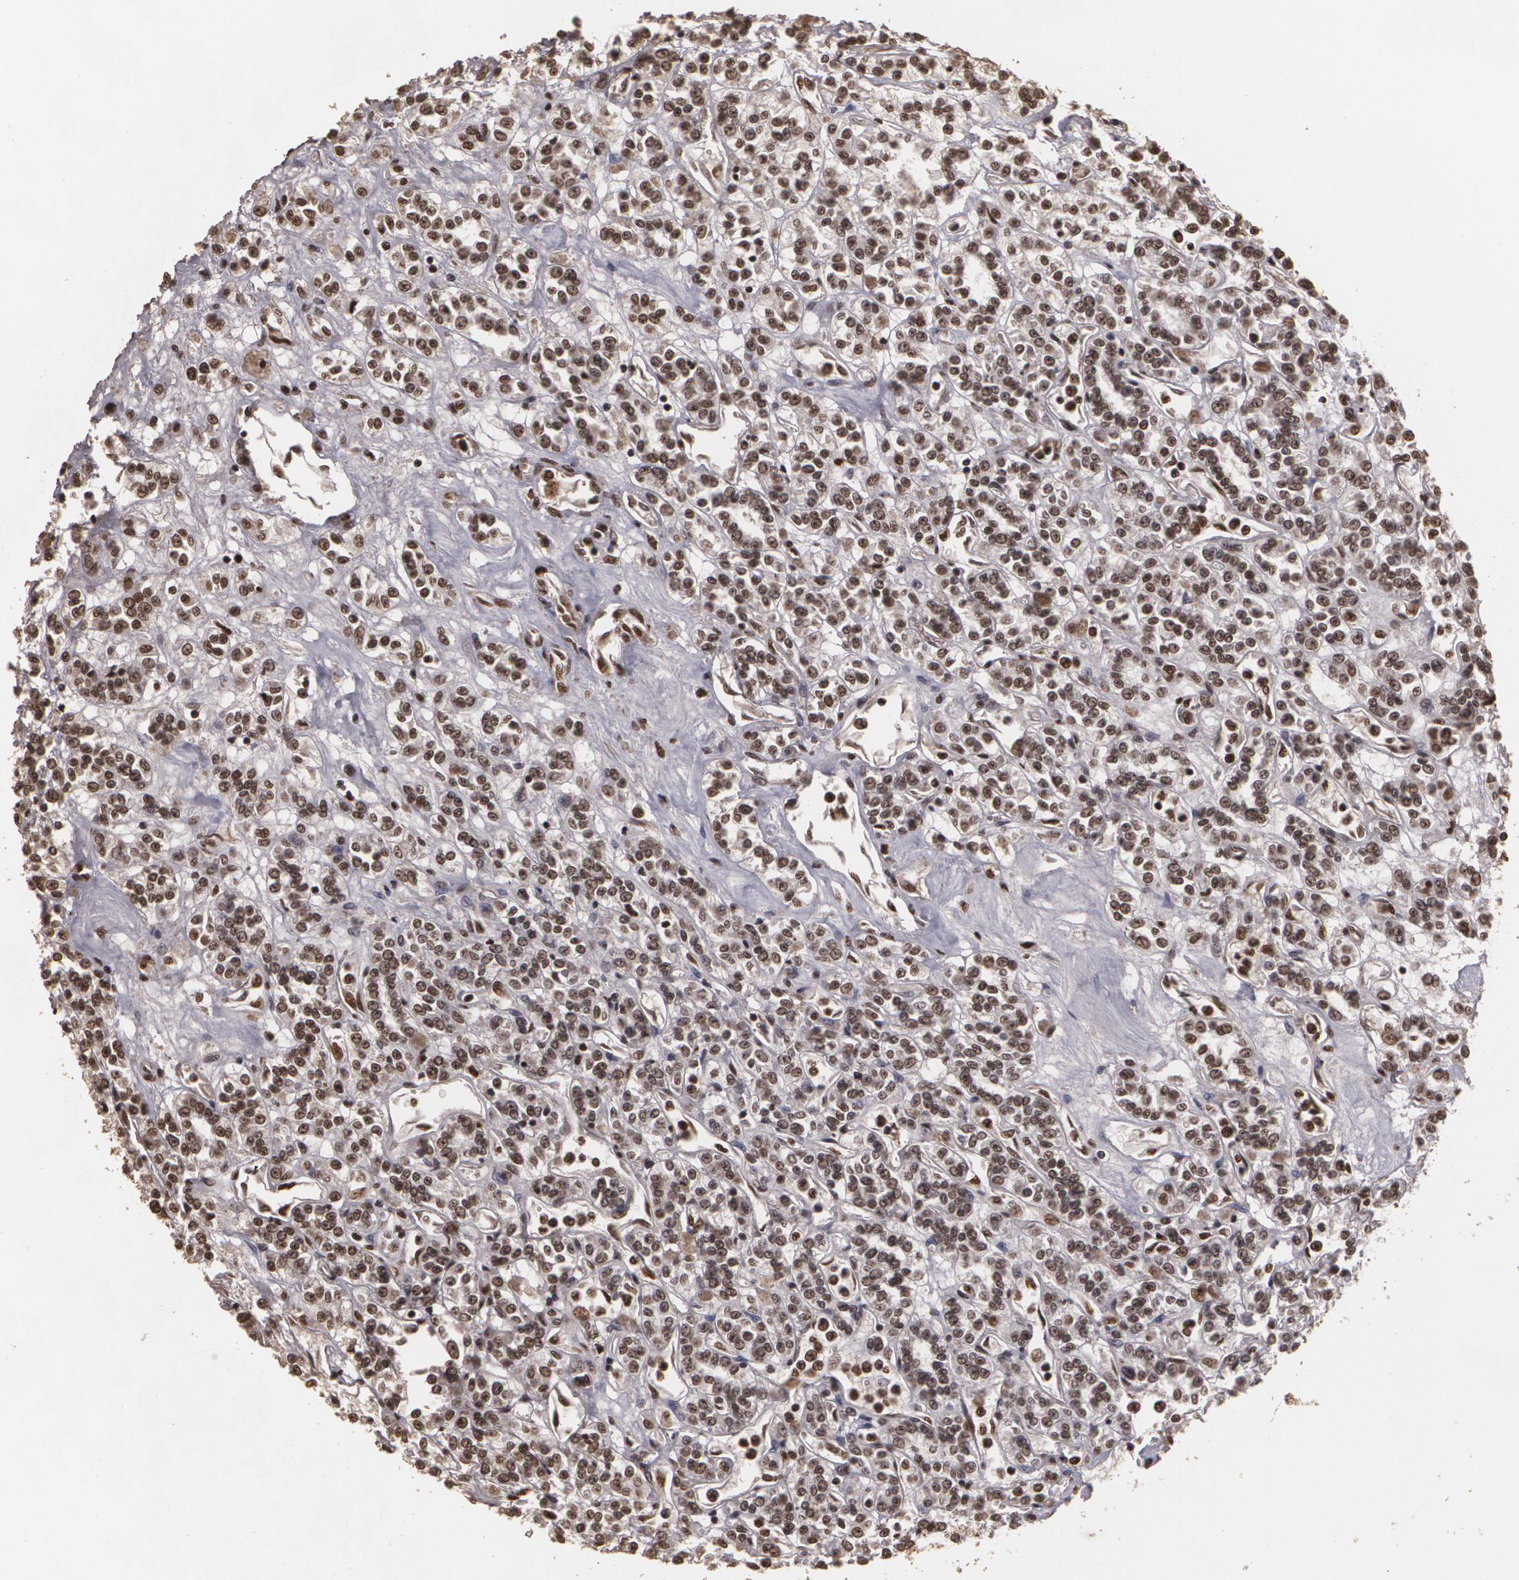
{"staining": {"intensity": "moderate", "quantity": ">75%", "location": "nuclear"}, "tissue": "renal cancer", "cell_type": "Tumor cells", "image_type": "cancer", "snomed": [{"axis": "morphology", "description": "Adenocarcinoma, NOS"}, {"axis": "topography", "description": "Kidney"}], "caption": "Tumor cells reveal medium levels of moderate nuclear positivity in approximately >75% of cells in renal cancer (adenocarcinoma). (IHC, brightfield microscopy, high magnification).", "gene": "RCOR1", "patient": {"sex": "female", "age": 76}}